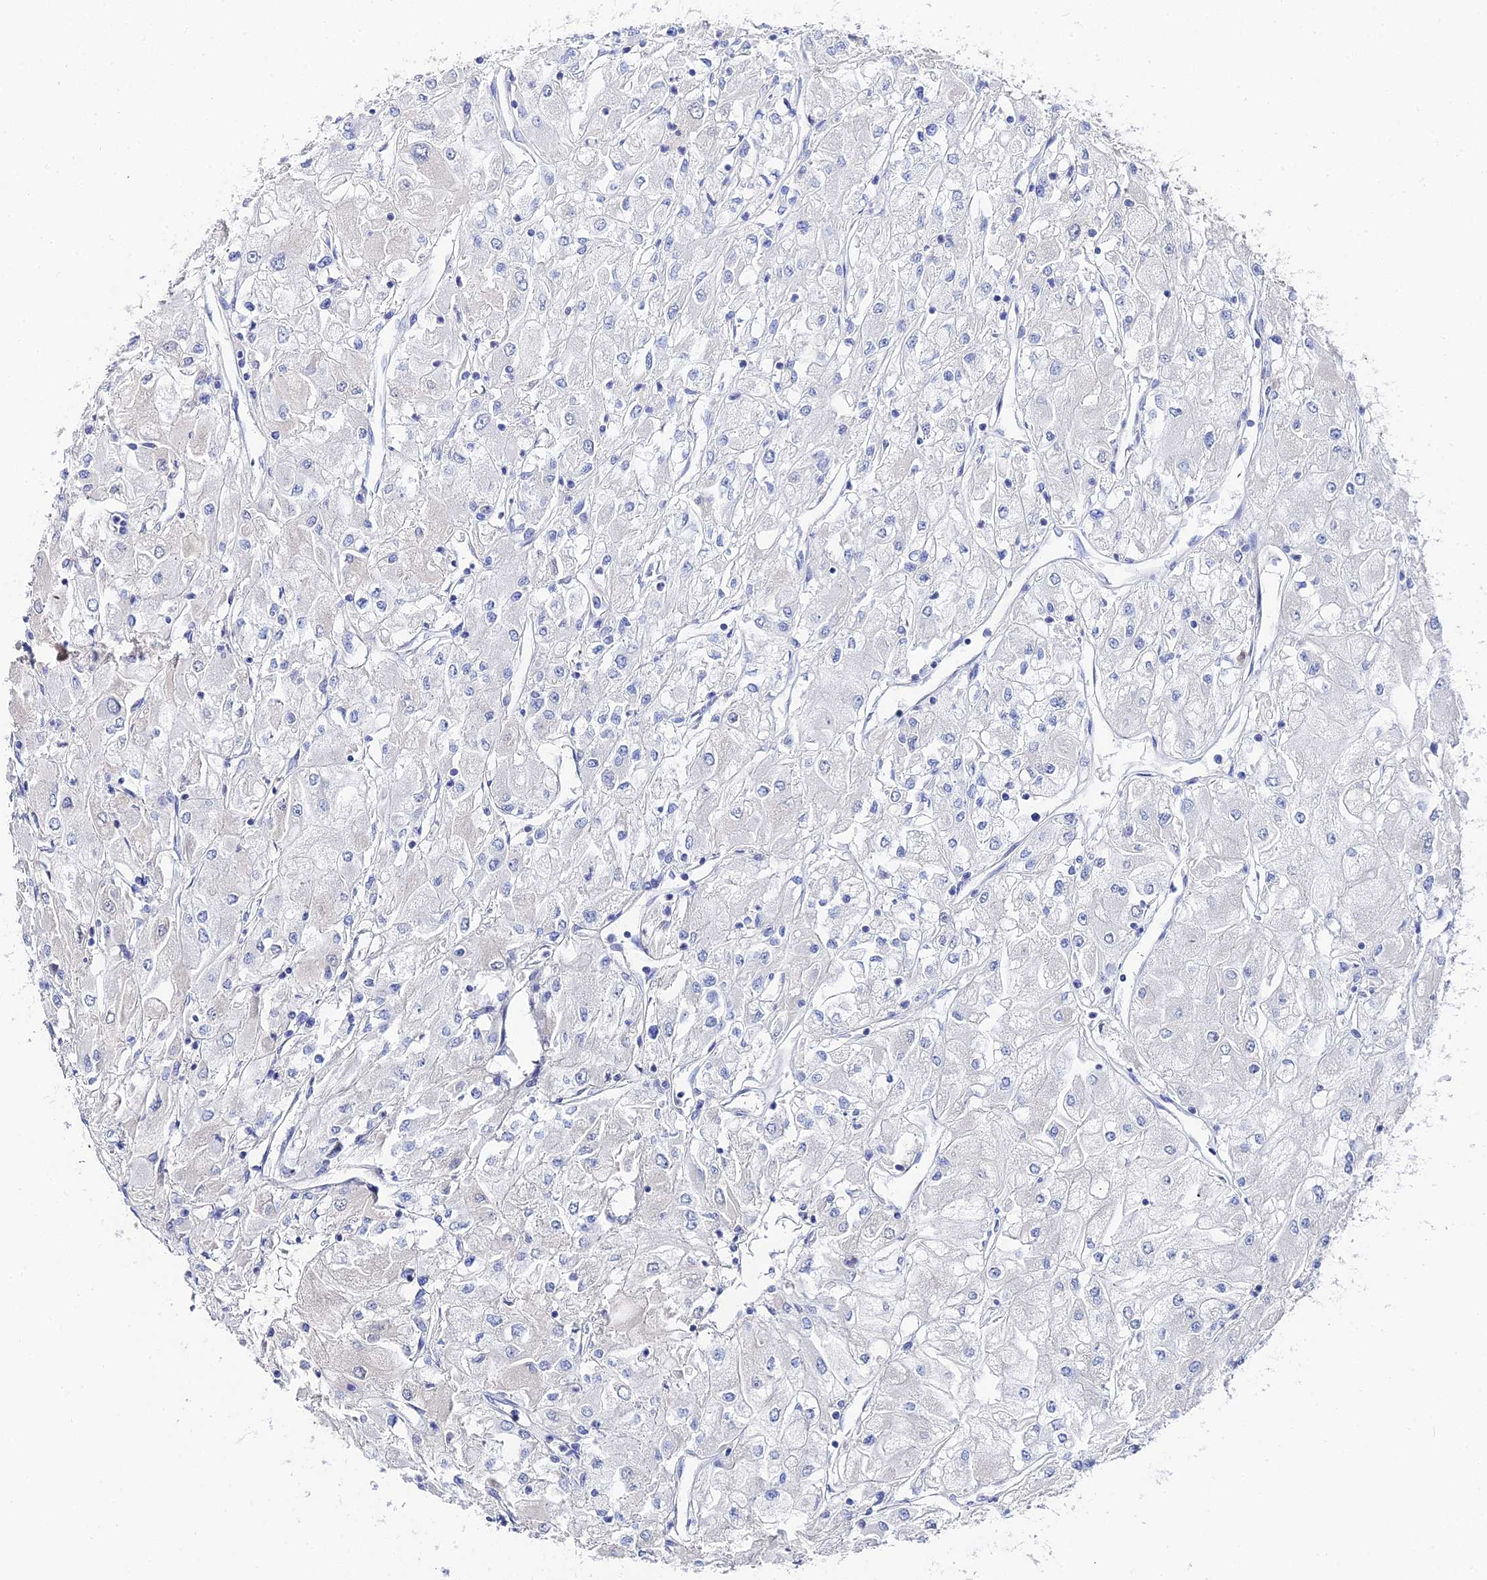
{"staining": {"intensity": "negative", "quantity": "none", "location": "none"}, "tissue": "renal cancer", "cell_type": "Tumor cells", "image_type": "cancer", "snomed": [{"axis": "morphology", "description": "Adenocarcinoma, NOS"}, {"axis": "topography", "description": "Kidney"}], "caption": "IHC of renal adenocarcinoma shows no expression in tumor cells.", "gene": "KRT17", "patient": {"sex": "male", "age": 80}}